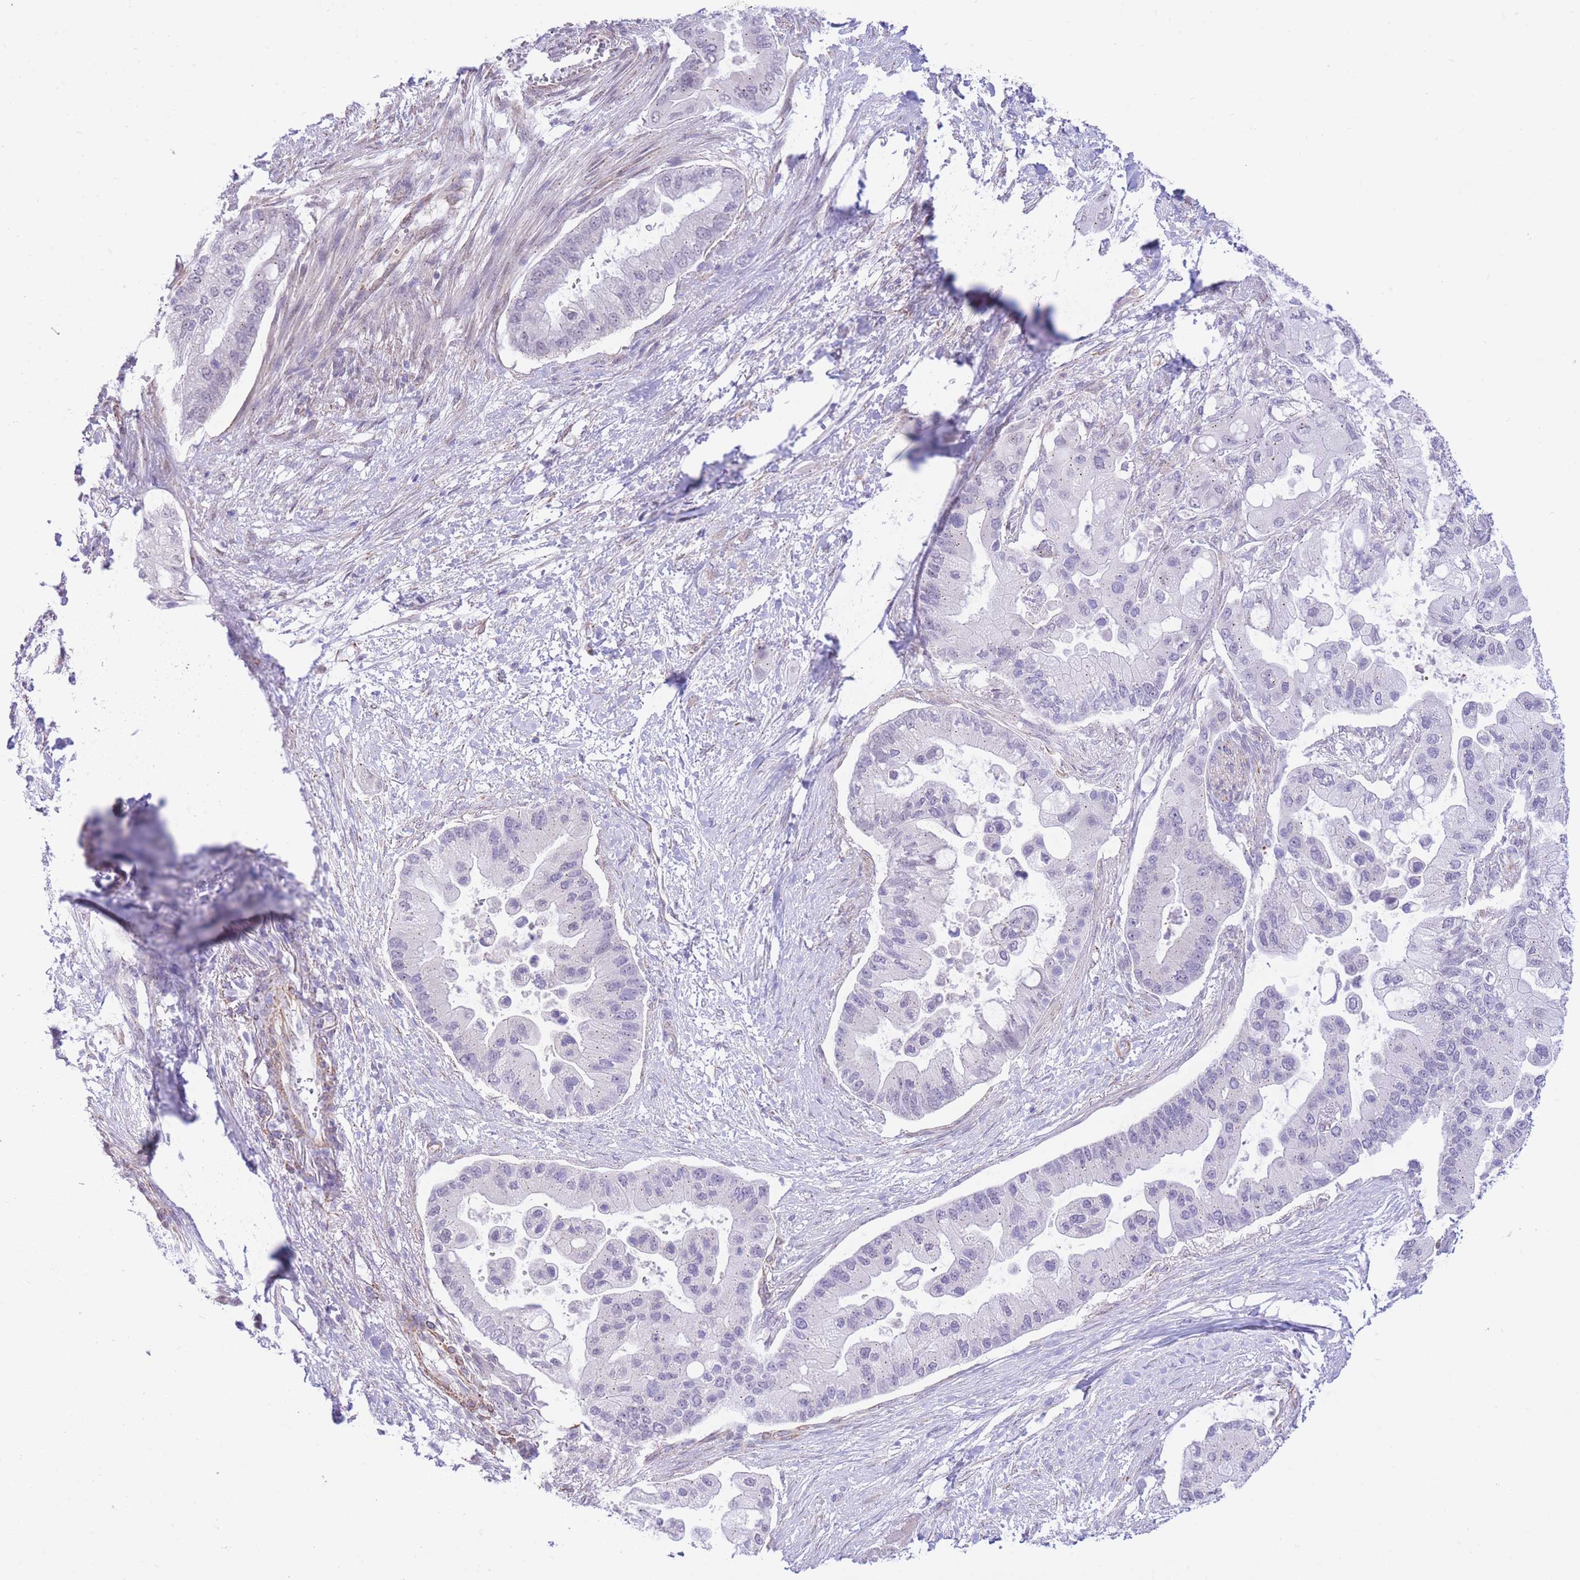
{"staining": {"intensity": "negative", "quantity": "none", "location": "none"}, "tissue": "pancreatic cancer", "cell_type": "Tumor cells", "image_type": "cancer", "snomed": [{"axis": "morphology", "description": "Adenocarcinoma, NOS"}, {"axis": "topography", "description": "Pancreas"}], "caption": "A high-resolution histopathology image shows IHC staining of pancreatic cancer (adenocarcinoma), which demonstrates no significant expression in tumor cells.", "gene": "PSG8", "patient": {"sex": "male", "age": 57}}